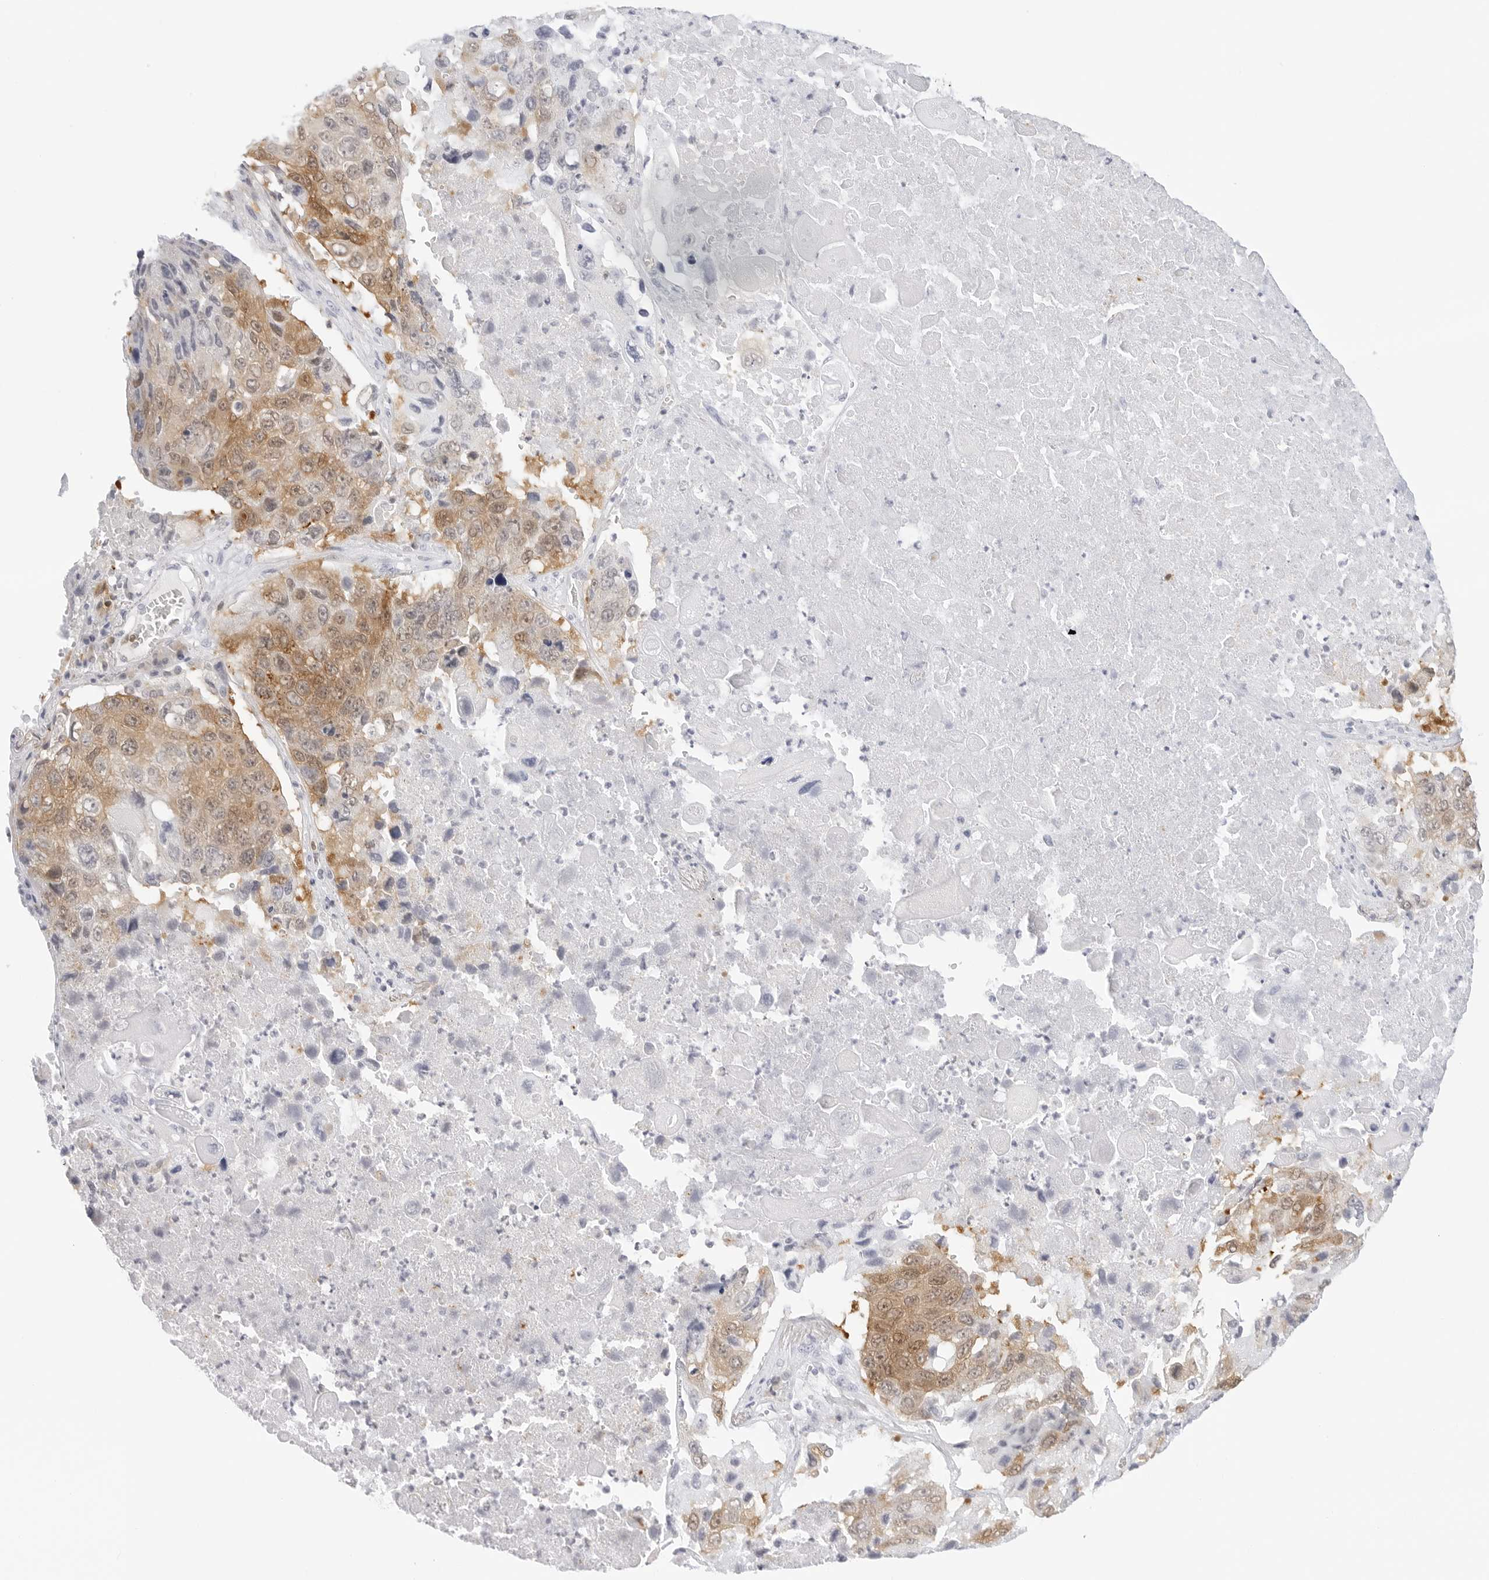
{"staining": {"intensity": "moderate", "quantity": ">75%", "location": "cytoplasmic/membranous,nuclear"}, "tissue": "lung cancer", "cell_type": "Tumor cells", "image_type": "cancer", "snomed": [{"axis": "morphology", "description": "Squamous cell carcinoma, NOS"}, {"axis": "topography", "description": "Lung"}], "caption": "The immunohistochemical stain shows moderate cytoplasmic/membranous and nuclear staining in tumor cells of lung cancer (squamous cell carcinoma) tissue.", "gene": "SLC9A3R1", "patient": {"sex": "male", "age": 61}}